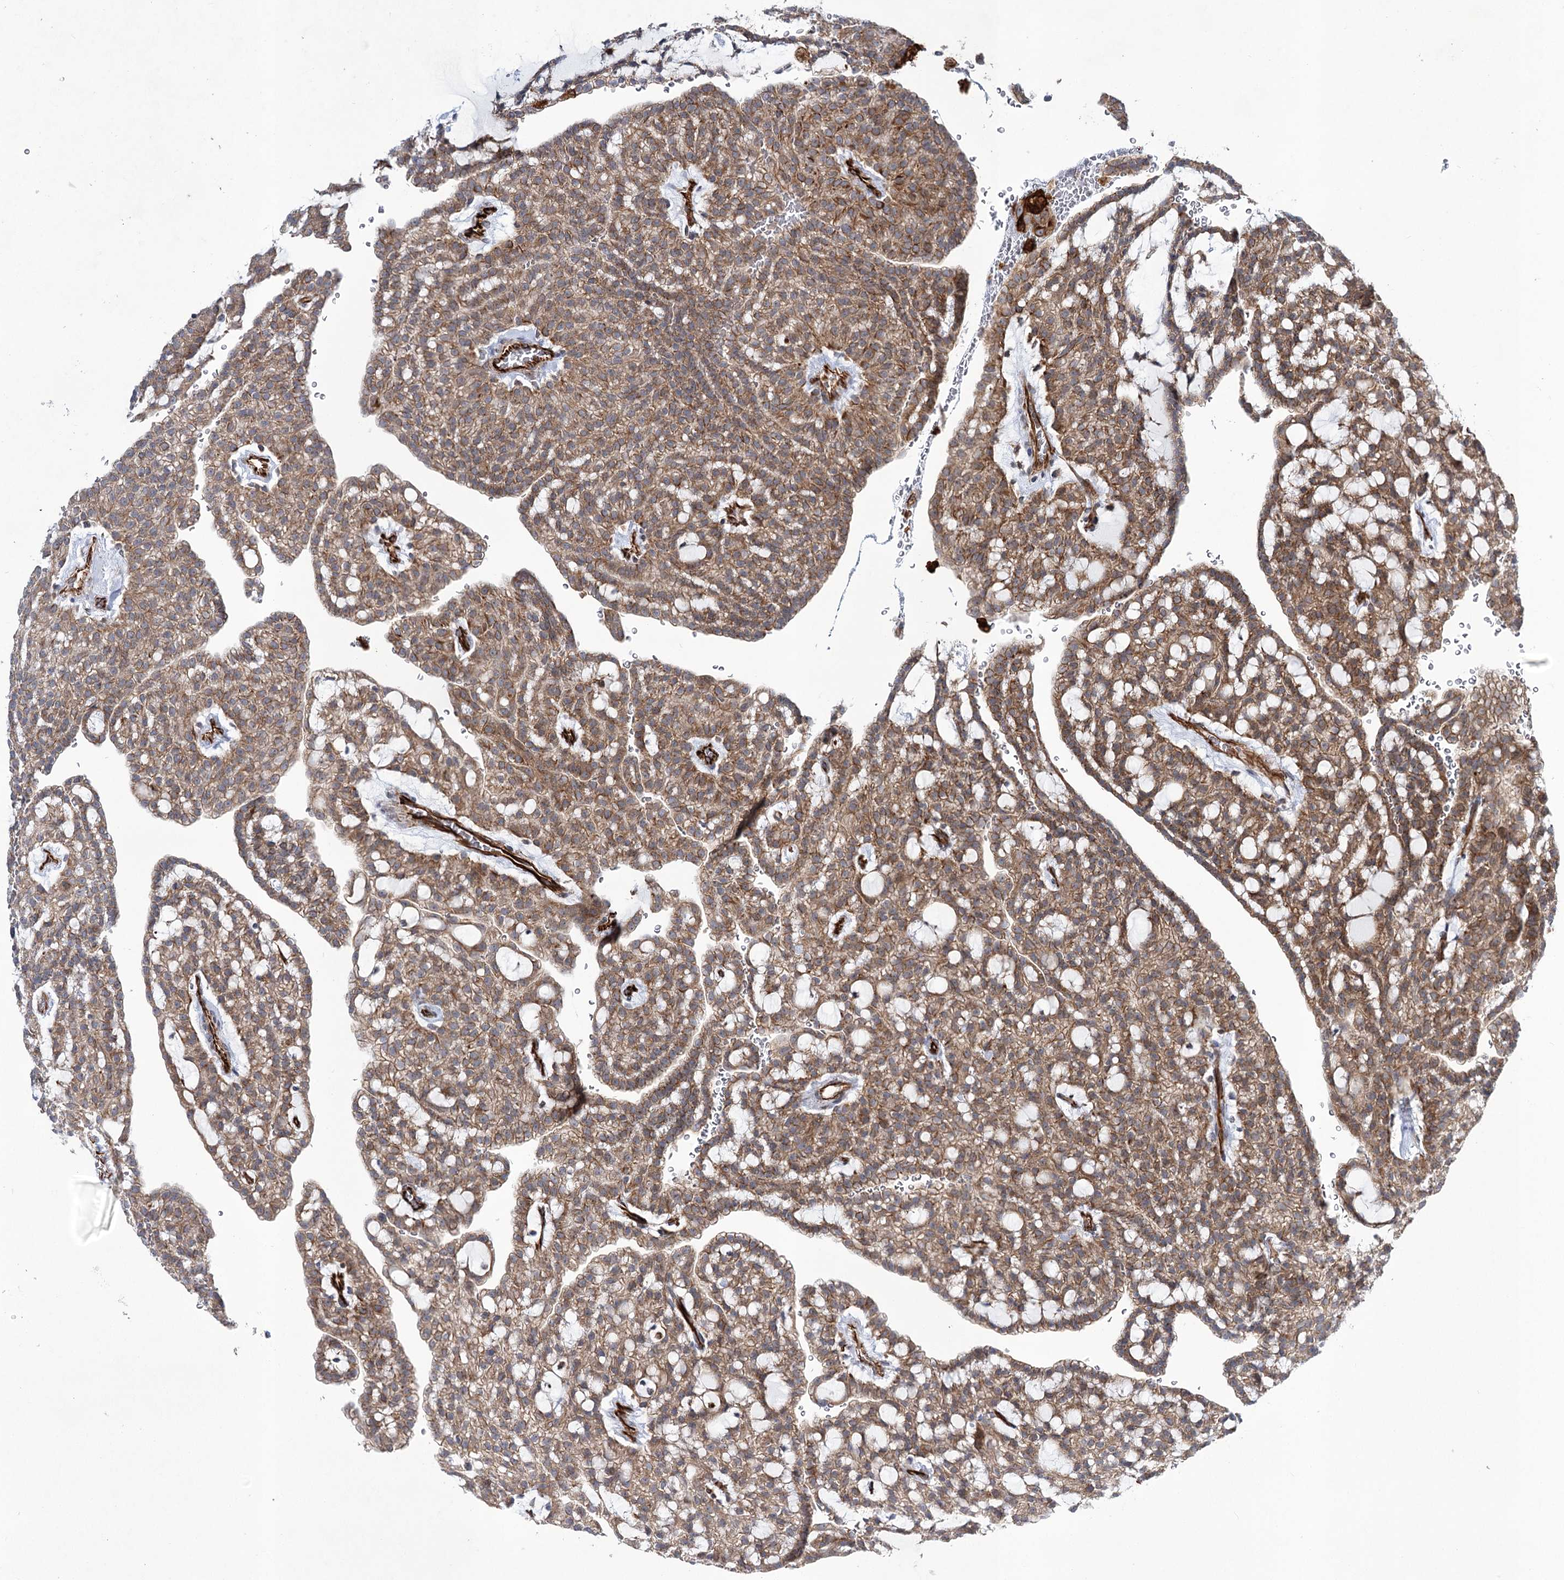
{"staining": {"intensity": "weak", "quantity": "25%-75%", "location": "cytoplasmic/membranous"}, "tissue": "renal cancer", "cell_type": "Tumor cells", "image_type": "cancer", "snomed": [{"axis": "morphology", "description": "Adenocarcinoma, NOS"}, {"axis": "topography", "description": "Kidney"}], "caption": "Brown immunohistochemical staining in human renal cancer (adenocarcinoma) exhibits weak cytoplasmic/membranous positivity in about 25%-75% of tumor cells.", "gene": "DPEP2", "patient": {"sex": "male", "age": 63}}